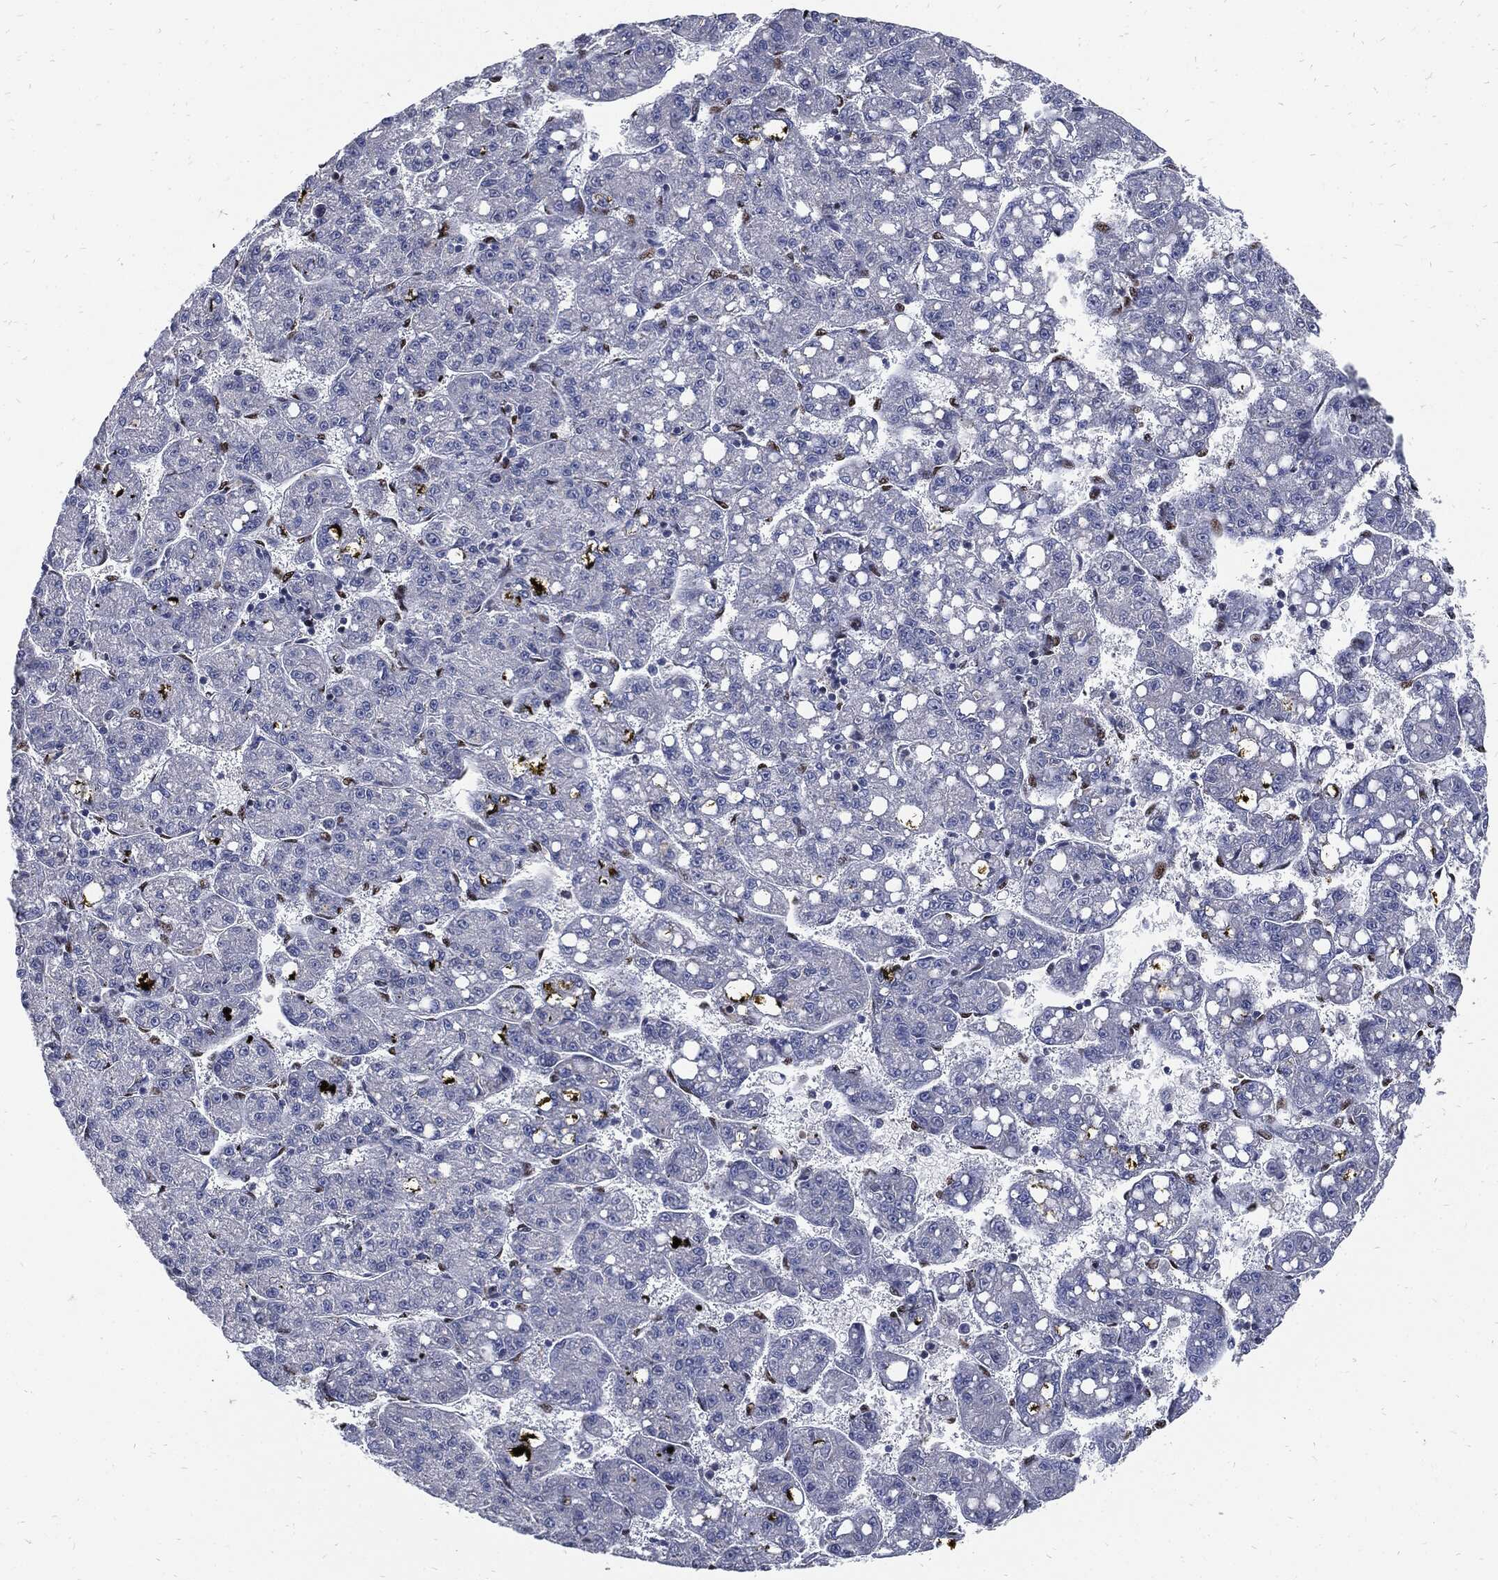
{"staining": {"intensity": "negative", "quantity": "none", "location": "none"}, "tissue": "liver cancer", "cell_type": "Tumor cells", "image_type": "cancer", "snomed": [{"axis": "morphology", "description": "Carcinoma, Hepatocellular, NOS"}, {"axis": "topography", "description": "Liver"}], "caption": "High magnification brightfield microscopy of hepatocellular carcinoma (liver) stained with DAB (brown) and counterstained with hematoxylin (blue): tumor cells show no significant positivity.", "gene": "NBN", "patient": {"sex": "female", "age": 65}}